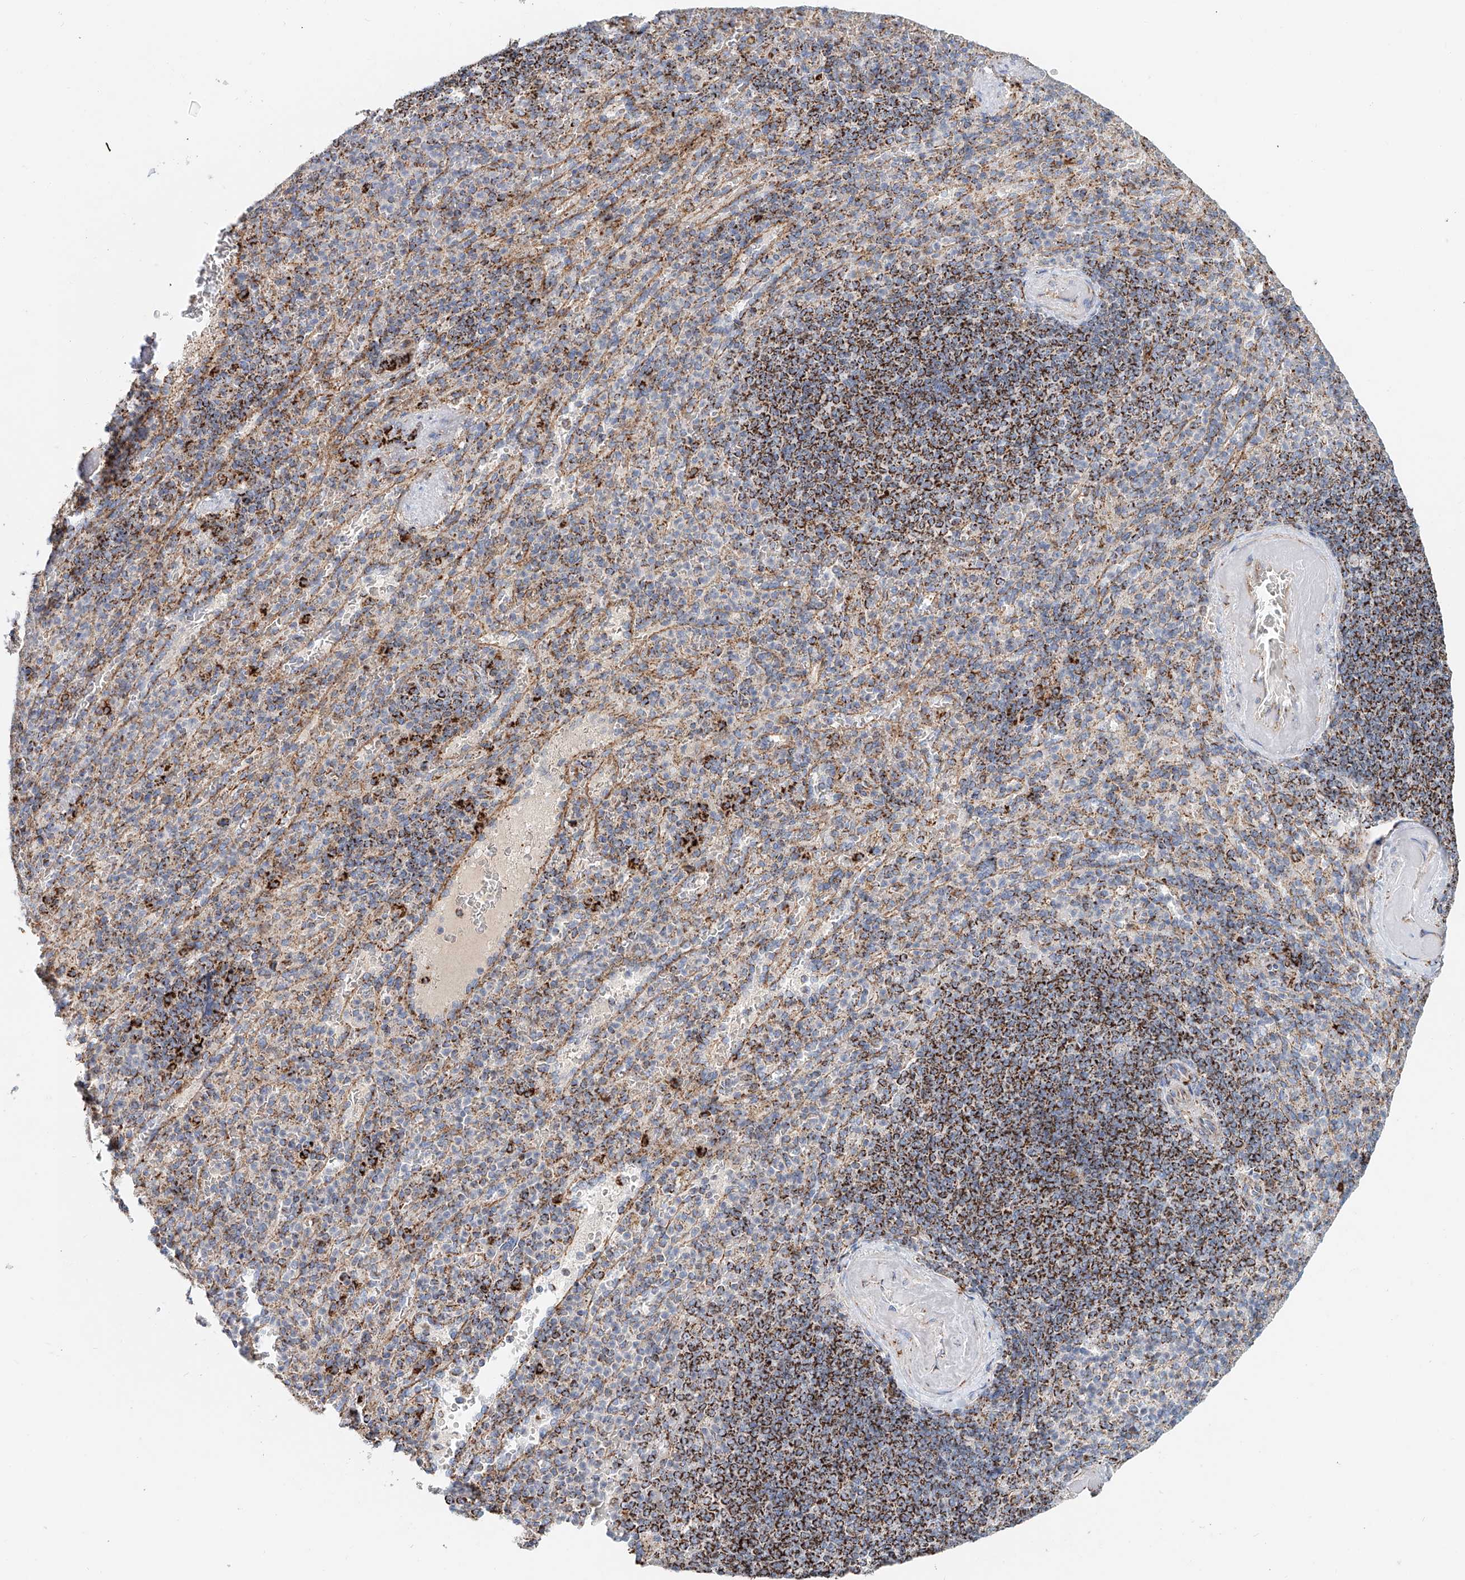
{"staining": {"intensity": "strong", "quantity": "<25%", "location": "cytoplasmic/membranous"}, "tissue": "spleen", "cell_type": "Cells in red pulp", "image_type": "normal", "snomed": [{"axis": "morphology", "description": "Normal tissue, NOS"}, {"axis": "topography", "description": "Spleen"}], "caption": "Cells in red pulp reveal medium levels of strong cytoplasmic/membranous staining in approximately <25% of cells in normal spleen.", "gene": "CARD10", "patient": {"sex": "female", "age": 74}}